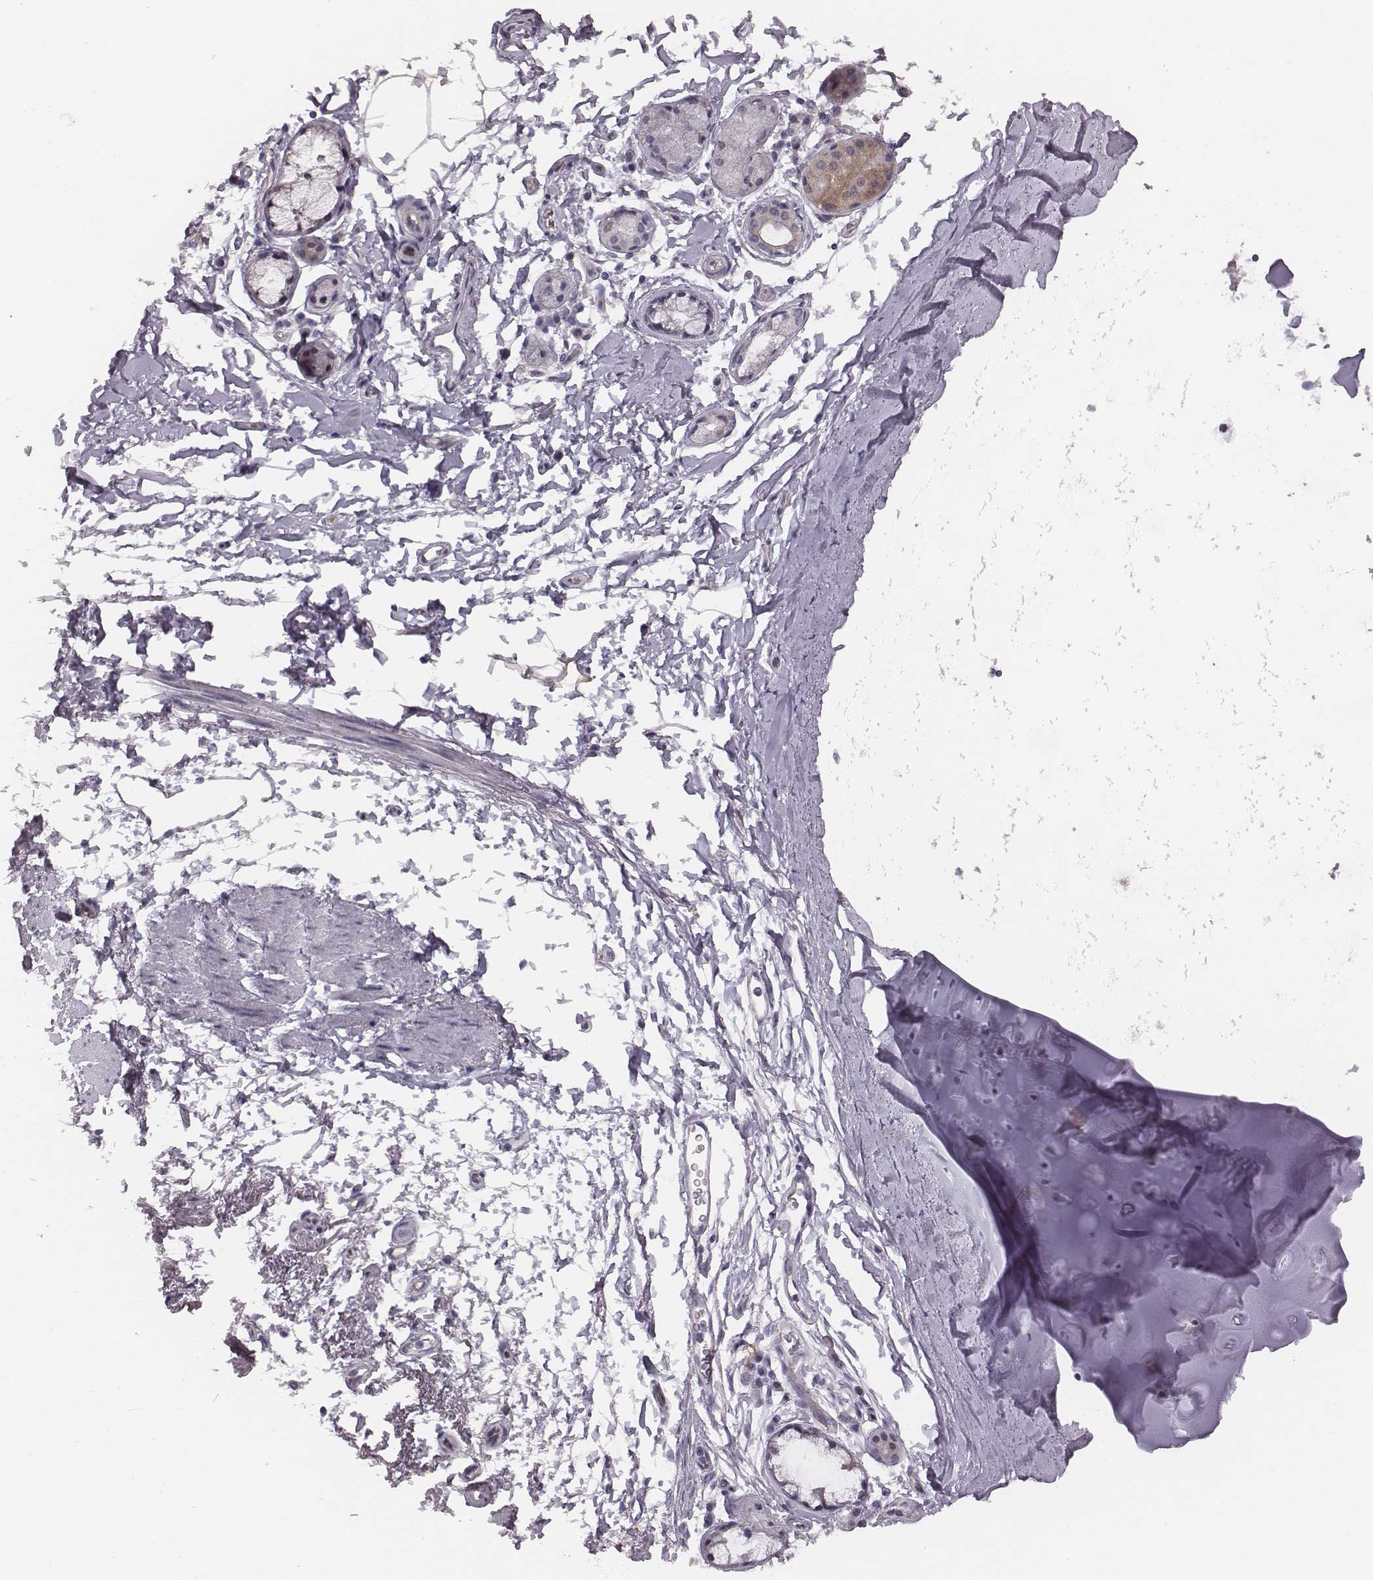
{"staining": {"intensity": "negative", "quantity": "none", "location": "none"}, "tissue": "adipose tissue", "cell_type": "Adipocytes", "image_type": "normal", "snomed": [{"axis": "morphology", "description": "Normal tissue, NOS"}, {"axis": "topography", "description": "Lymph node"}, {"axis": "topography", "description": "Bronchus"}], "caption": "The histopathology image shows no significant staining in adipocytes of adipose tissue.", "gene": "CACNG4", "patient": {"sex": "female", "age": 70}}